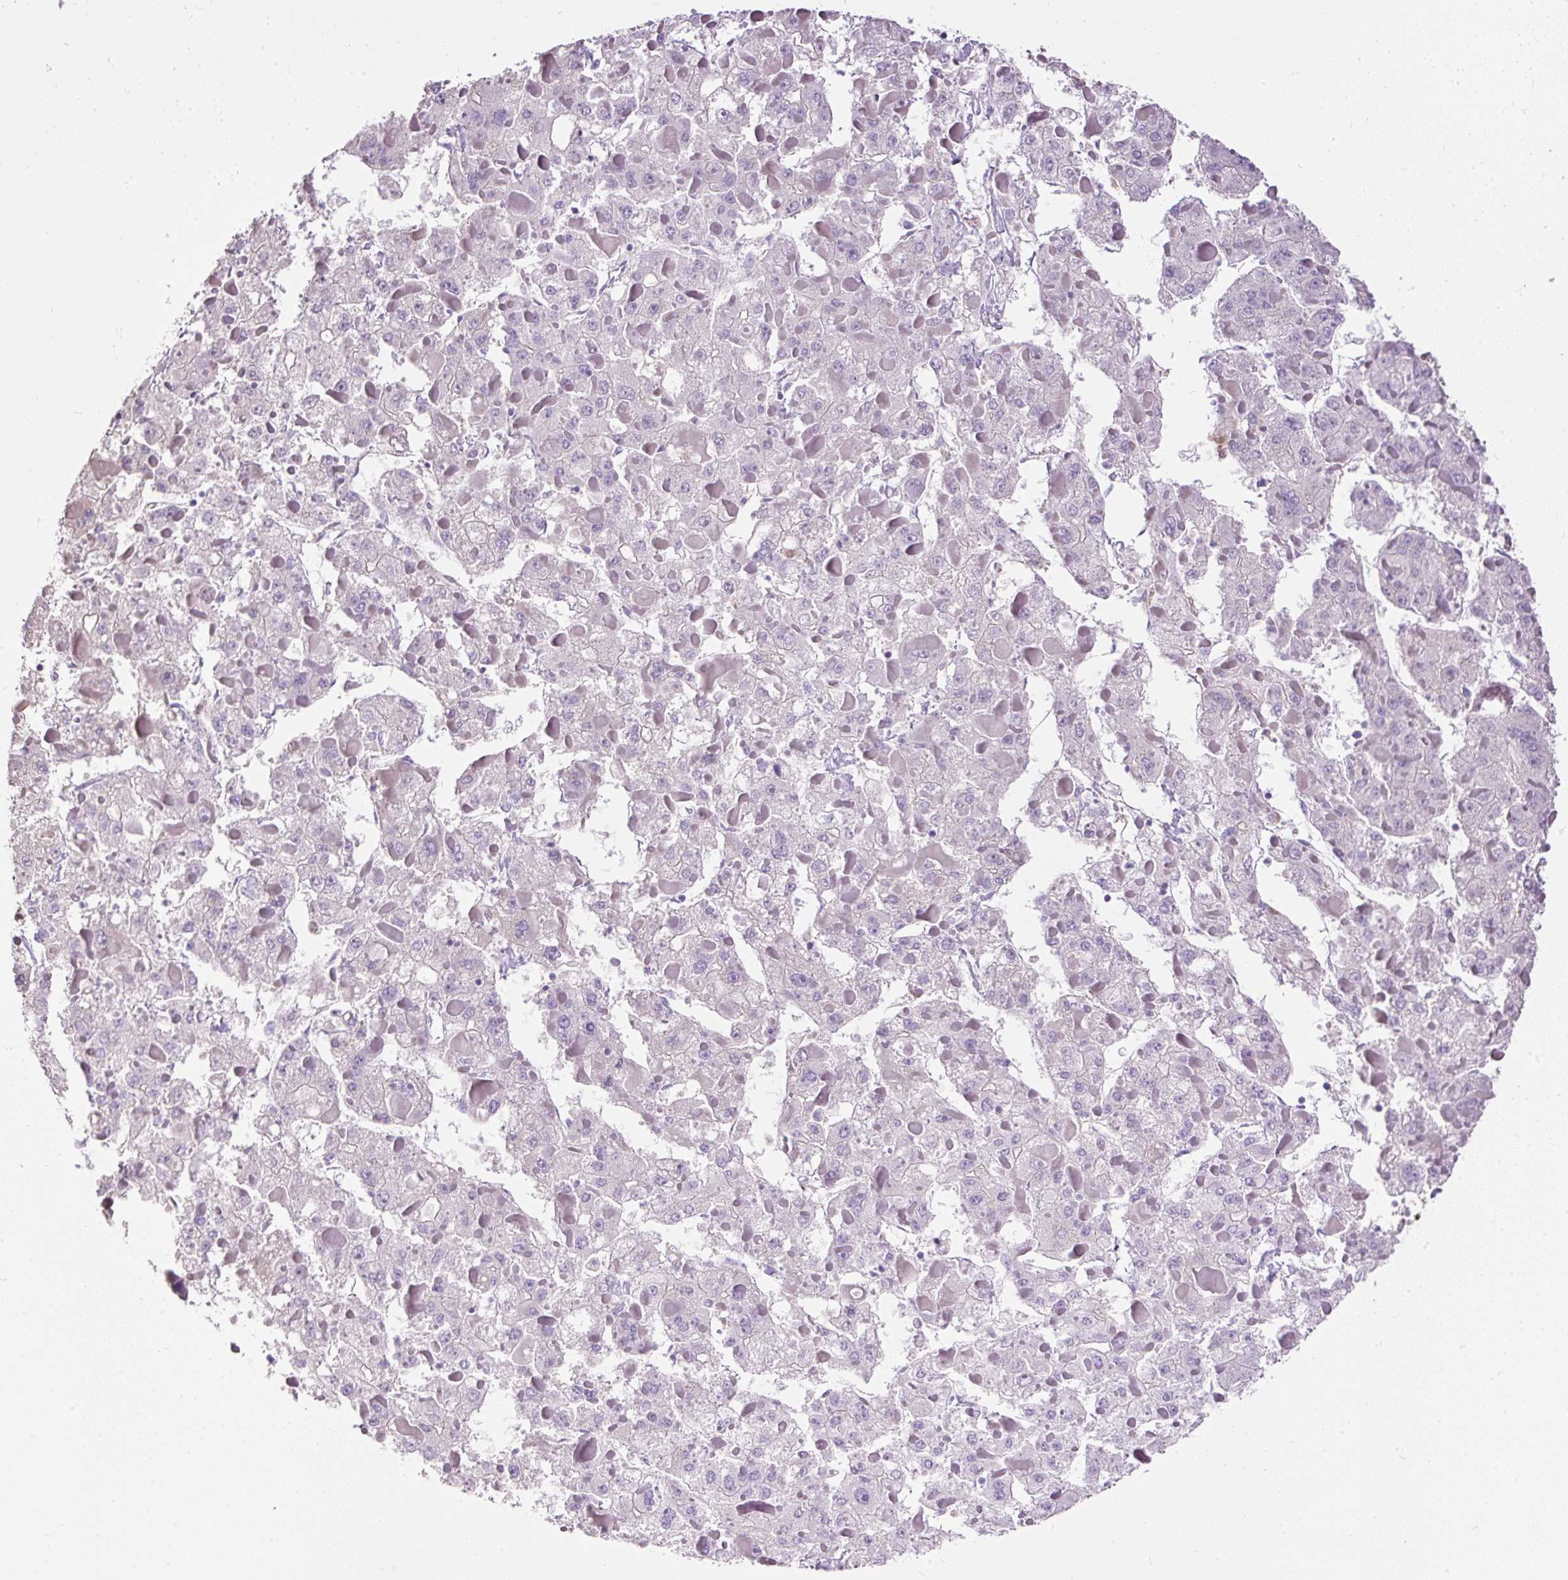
{"staining": {"intensity": "negative", "quantity": "none", "location": "none"}, "tissue": "liver cancer", "cell_type": "Tumor cells", "image_type": "cancer", "snomed": [{"axis": "morphology", "description": "Carcinoma, Hepatocellular, NOS"}, {"axis": "topography", "description": "Liver"}], "caption": "DAB (3,3'-diaminobenzidine) immunohistochemical staining of human liver hepatocellular carcinoma reveals no significant positivity in tumor cells.", "gene": "PDIA2", "patient": {"sex": "female", "age": 73}}